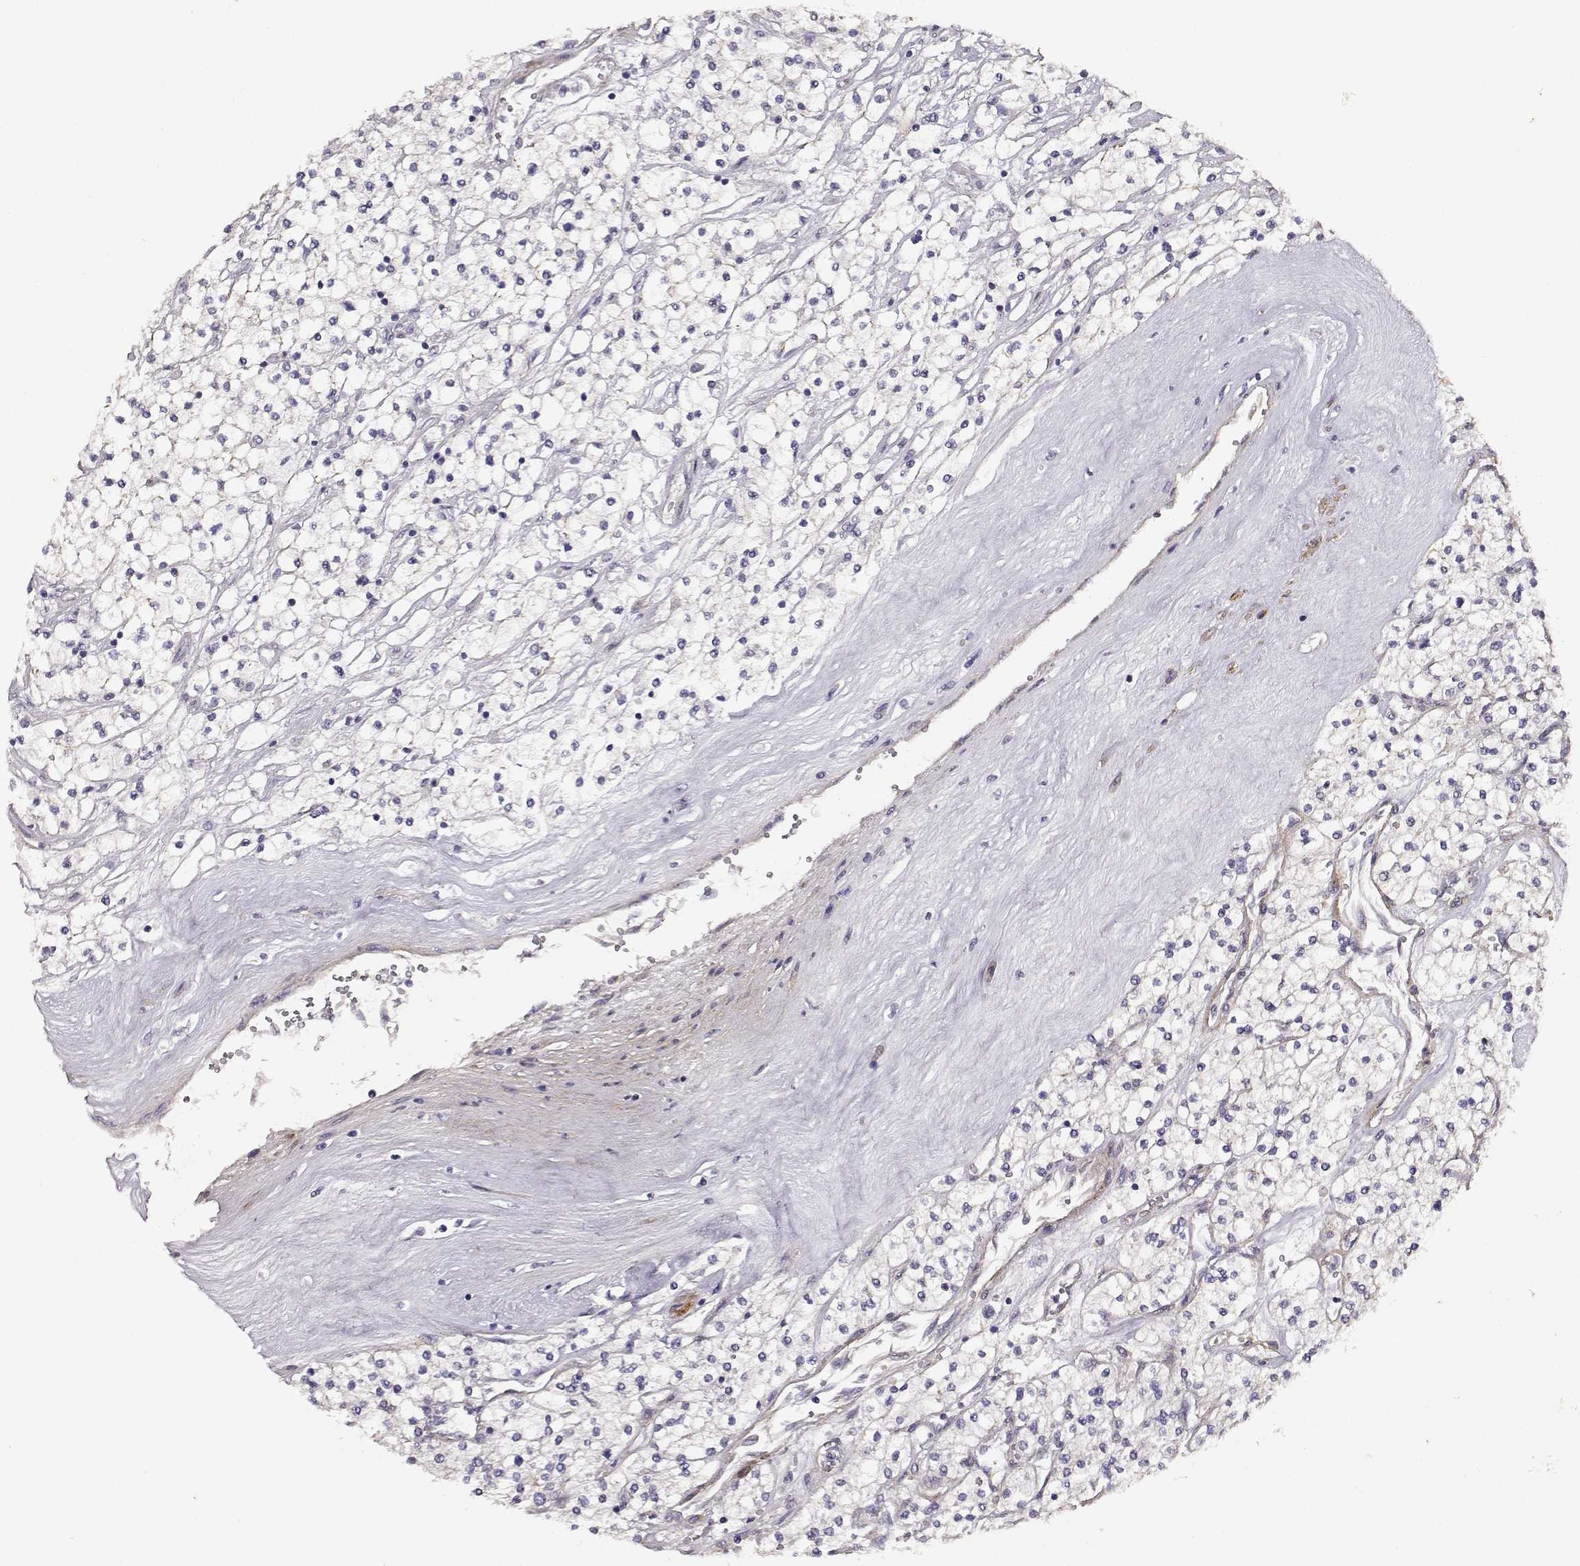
{"staining": {"intensity": "negative", "quantity": "none", "location": "none"}, "tissue": "renal cancer", "cell_type": "Tumor cells", "image_type": "cancer", "snomed": [{"axis": "morphology", "description": "Adenocarcinoma, NOS"}, {"axis": "topography", "description": "Kidney"}], "caption": "Immunohistochemical staining of human renal adenocarcinoma reveals no significant staining in tumor cells.", "gene": "LAMA5", "patient": {"sex": "male", "age": 80}}